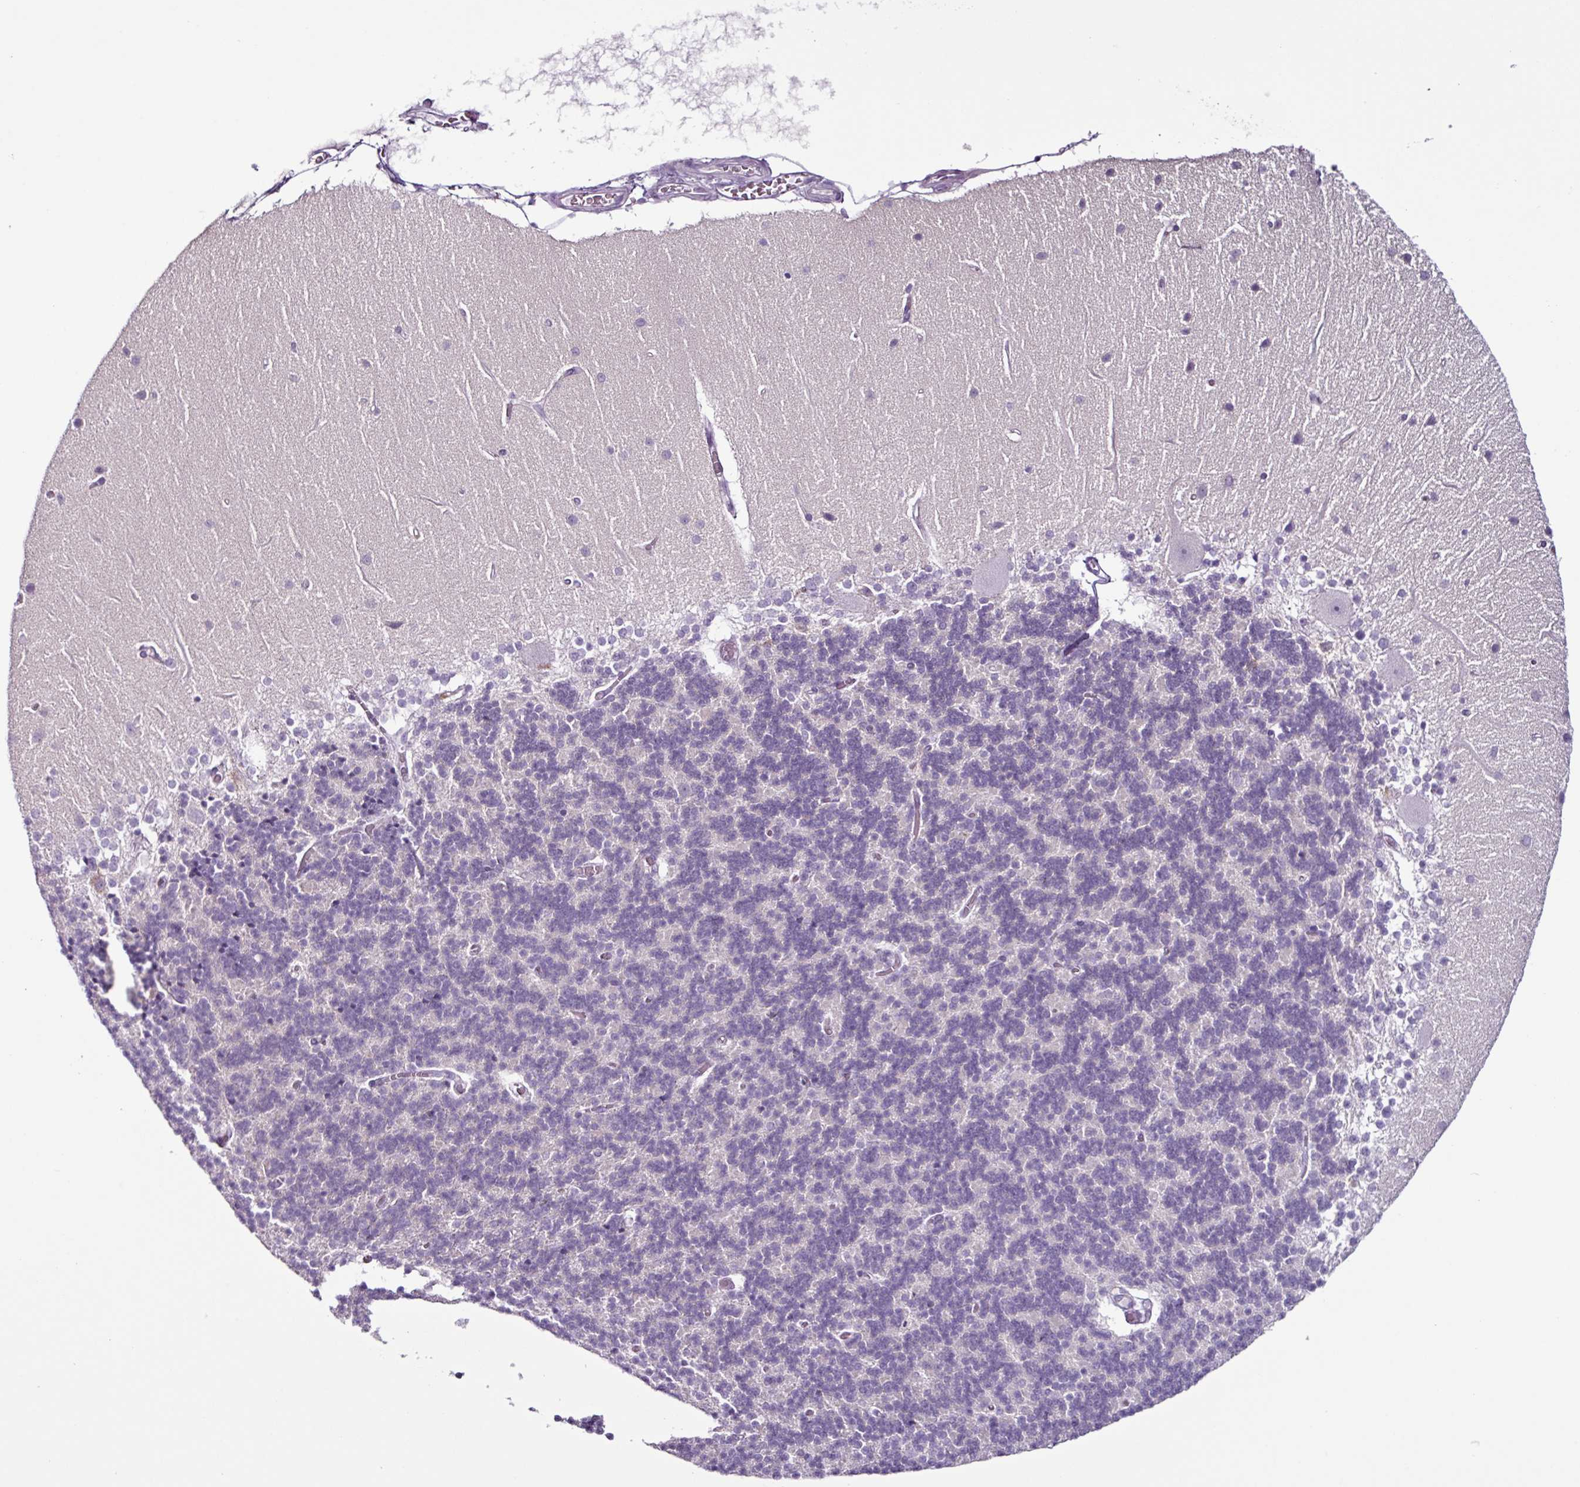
{"staining": {"intensity": "negative", "quantity": "none", "location": "none"}, "tissue": "cerebellum", "cell_type": "Cells in granular layer", "image_type": "normal", "snomed": [{"axis": "morphology", "description": "Normal tissue, NOS"}, {"axis": "topography", "description": "Cerebellum"}], "caption": "Immunohistochemistry (IHC) image of unremarkable cerebellum: cerebellum stained with DAB reveals no significant protein positivity in cells in granular layer.", "gene": "TMEM178A", "patient": {"sex": "female", "age": 54}}